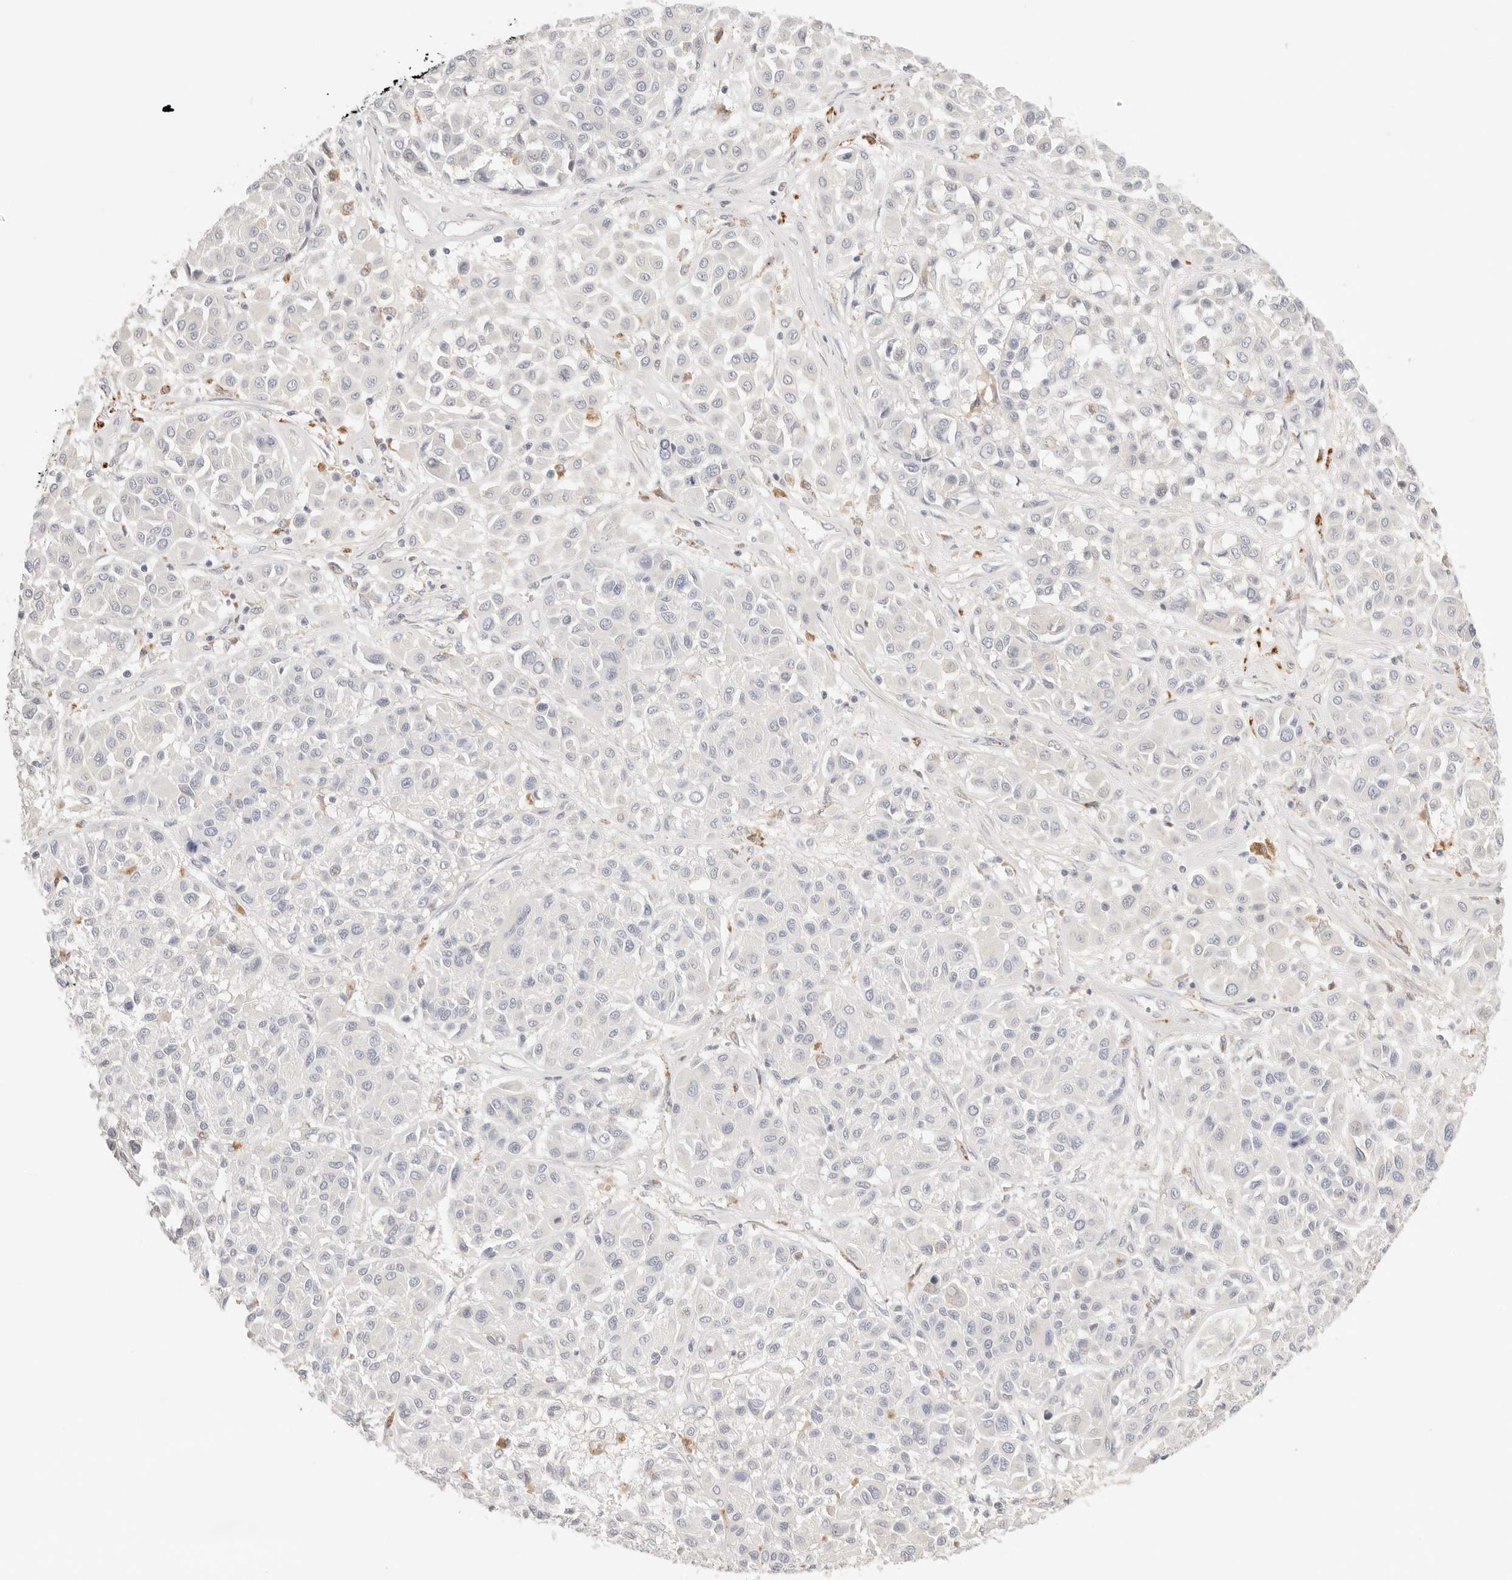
{"staining": {"intensity": "negative", "quantity": "none", "location": "none"}, "tissue": "melanoma", "cell_type": "Tumor cells", "image_type": "cancer", "snomed": [{"axis": "morphology", "description": "Malignant melanoma, Metastatic site"}, {"axis": "topography", "description": "Soft tissue"}], "caption": "Malignant melanoma (metastatic site) stained for a protein using immunohistochemistry (IHC) shows no positivity tumor cells.", "gene": "CEP120", "patient": {"sex": "male", "age": 41}}